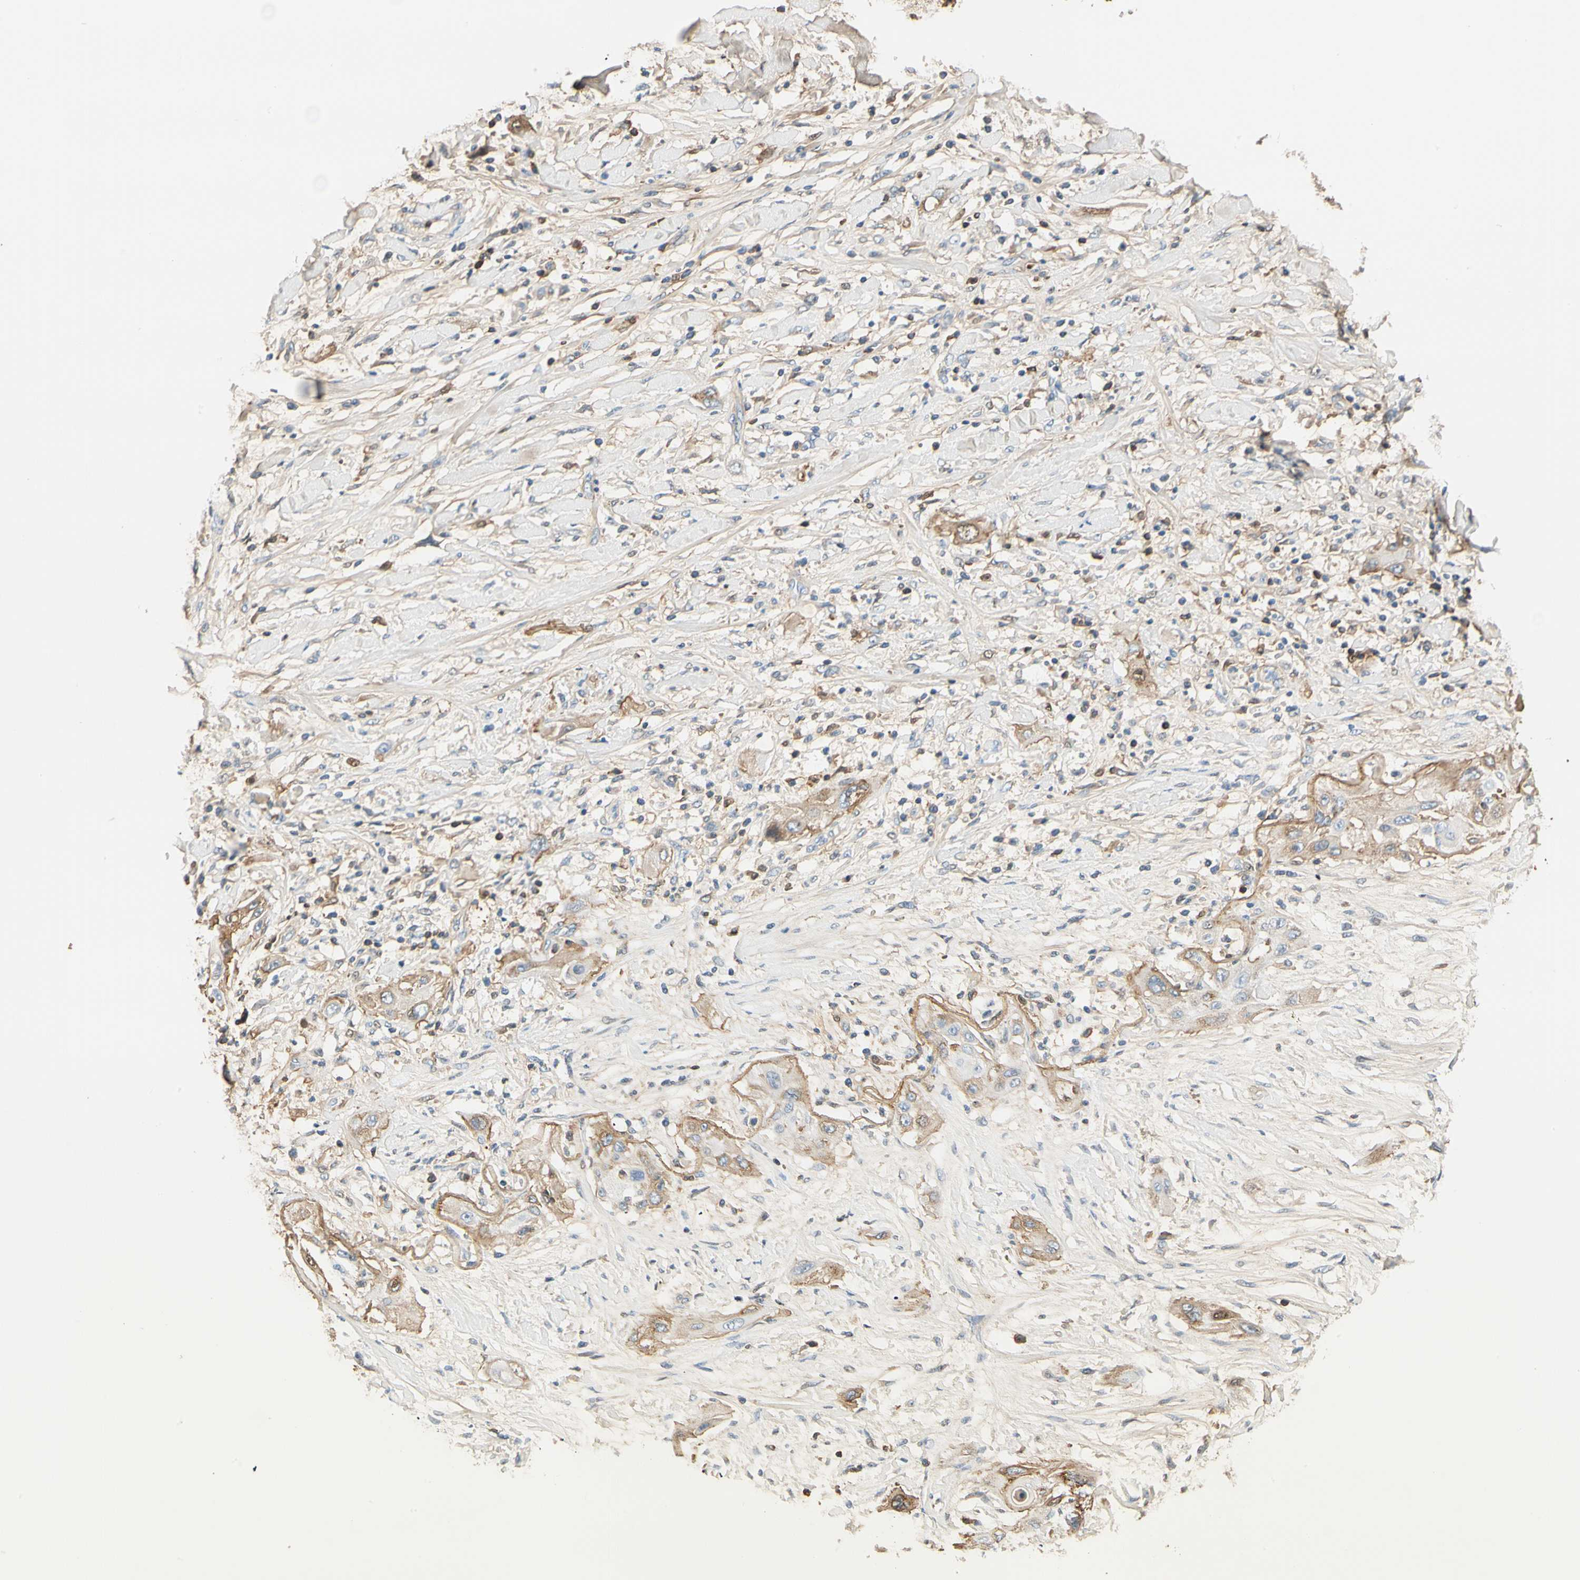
{"staining": {"intensity": "moderate", "quantity": ">75%", "location": "cytoplasmic/membranous"}, "tissue": "lung cancer", "cell_type": "Tumor cells", "image_type": "cancer", "snomed": [{"axis": "morphology", "description": "Squamous cell carcinoma, NOS"}, {"axis": "topography", "description": "Lung"}], "caption": "Tumor cells reveal moderate cytoplasmic/membranous positivity in approximately >75% of cells in squamous cell carcinoma (lung). The staining was performed using DAB, with brown indicating positive protein expression. Nuclei are stained blue with hematoxylin.", "gene": "LAMB3", "patient": {"sex": "female", "age": 47}}